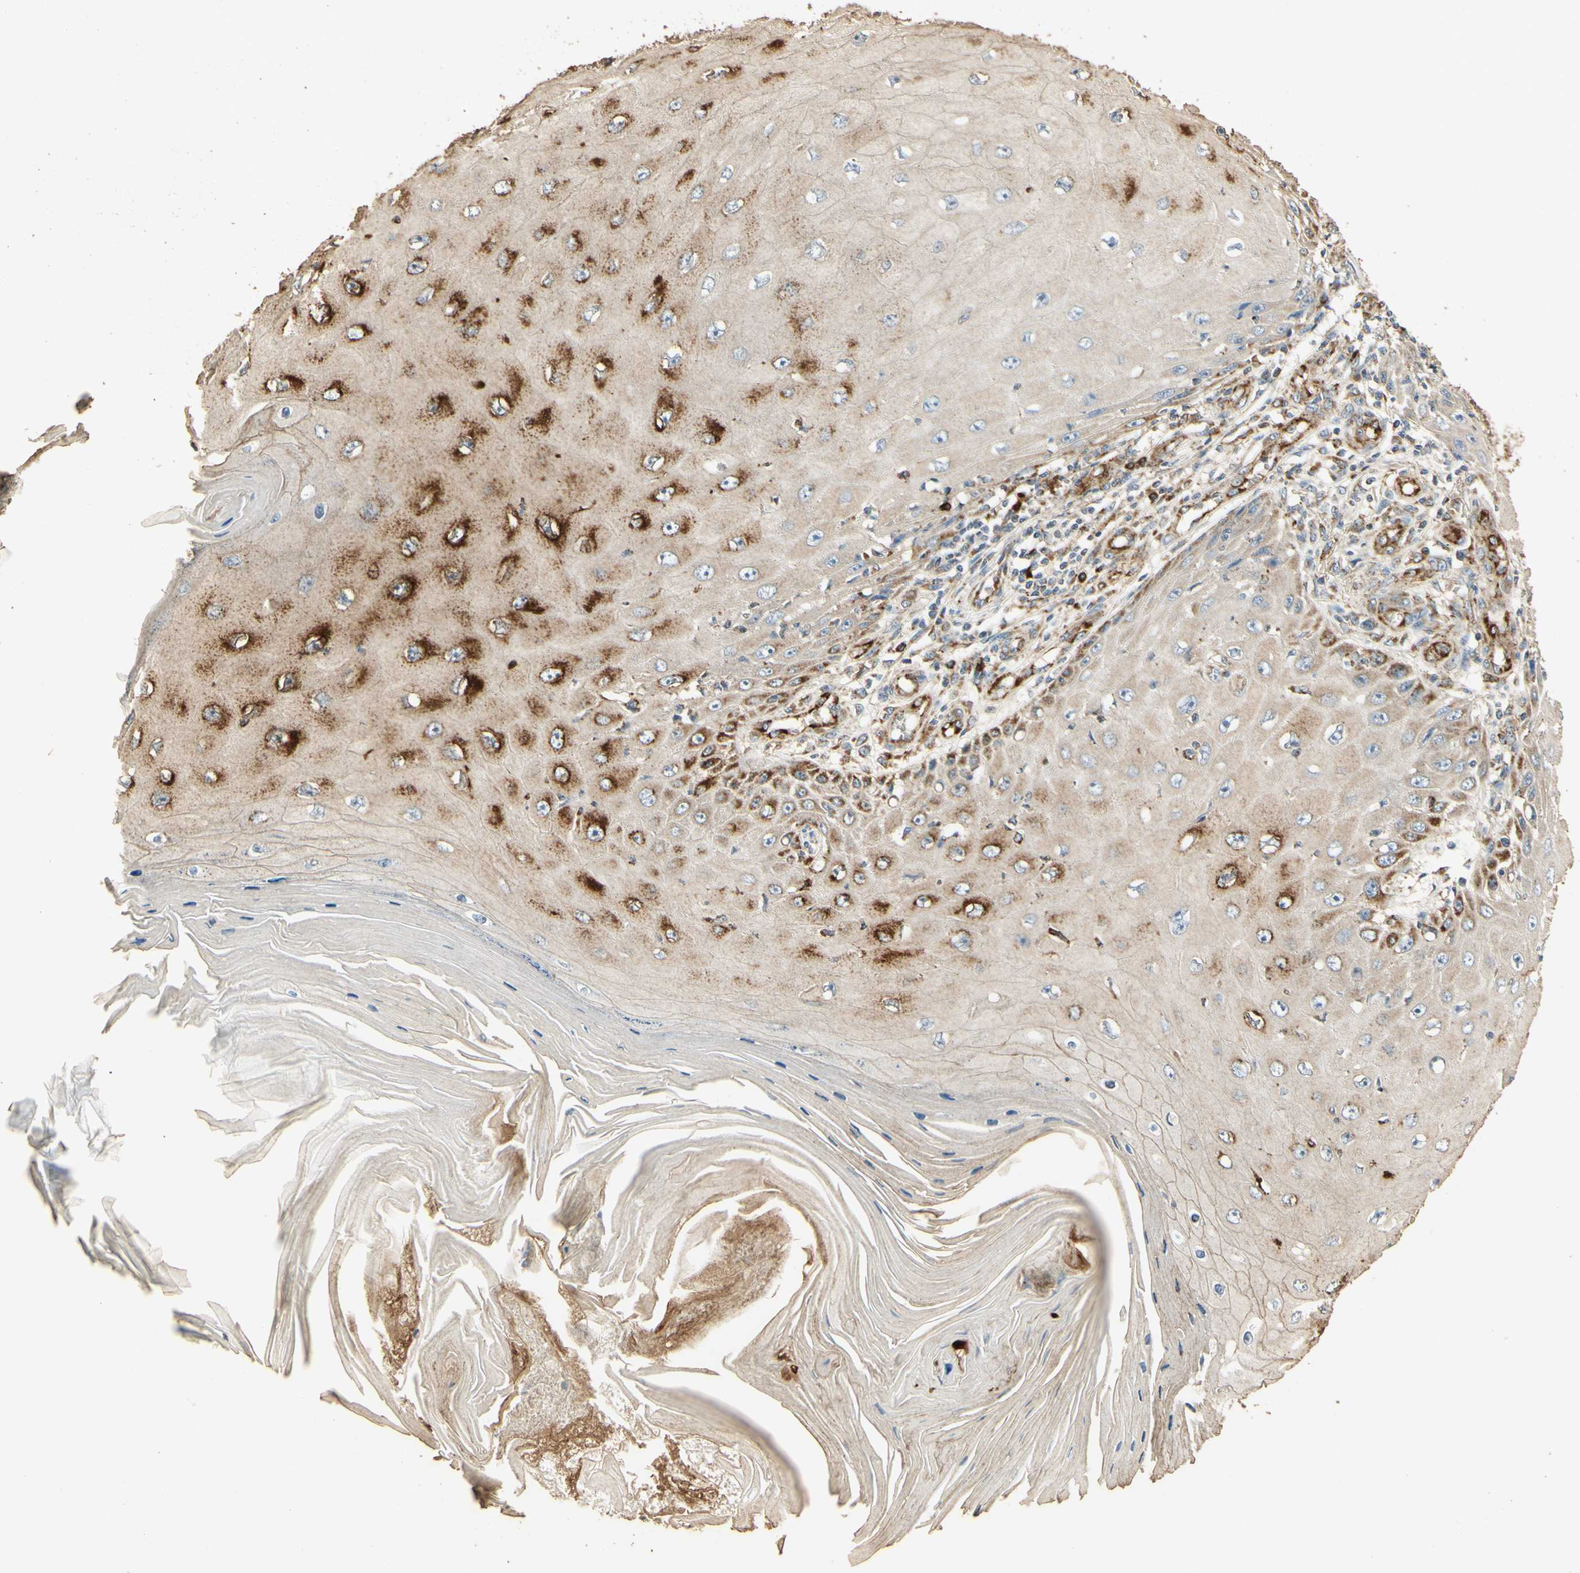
{"staining": {"intensity": "moderate", "quantity": "25%-75%", "location": "cytoplasmic/membranous"}, "tissue": "skin cancer", "cell_type": "Tumor cells", "image_type": "cancer", "snomed": [{"axis": "morphology", "description": "Squamous cell carcinoma, NOS"}, {"axis": "topography", "description": "Skin"}], "caption": "Moderate cytoplasmic/membranous positivity for a protein is seen in about 25%-75% of tumor cells of skin squamous cell carcinoma using immunohistochemistry.", "gene": "ARHGEF17", "patient": {"sex": "female", "age": 73}}